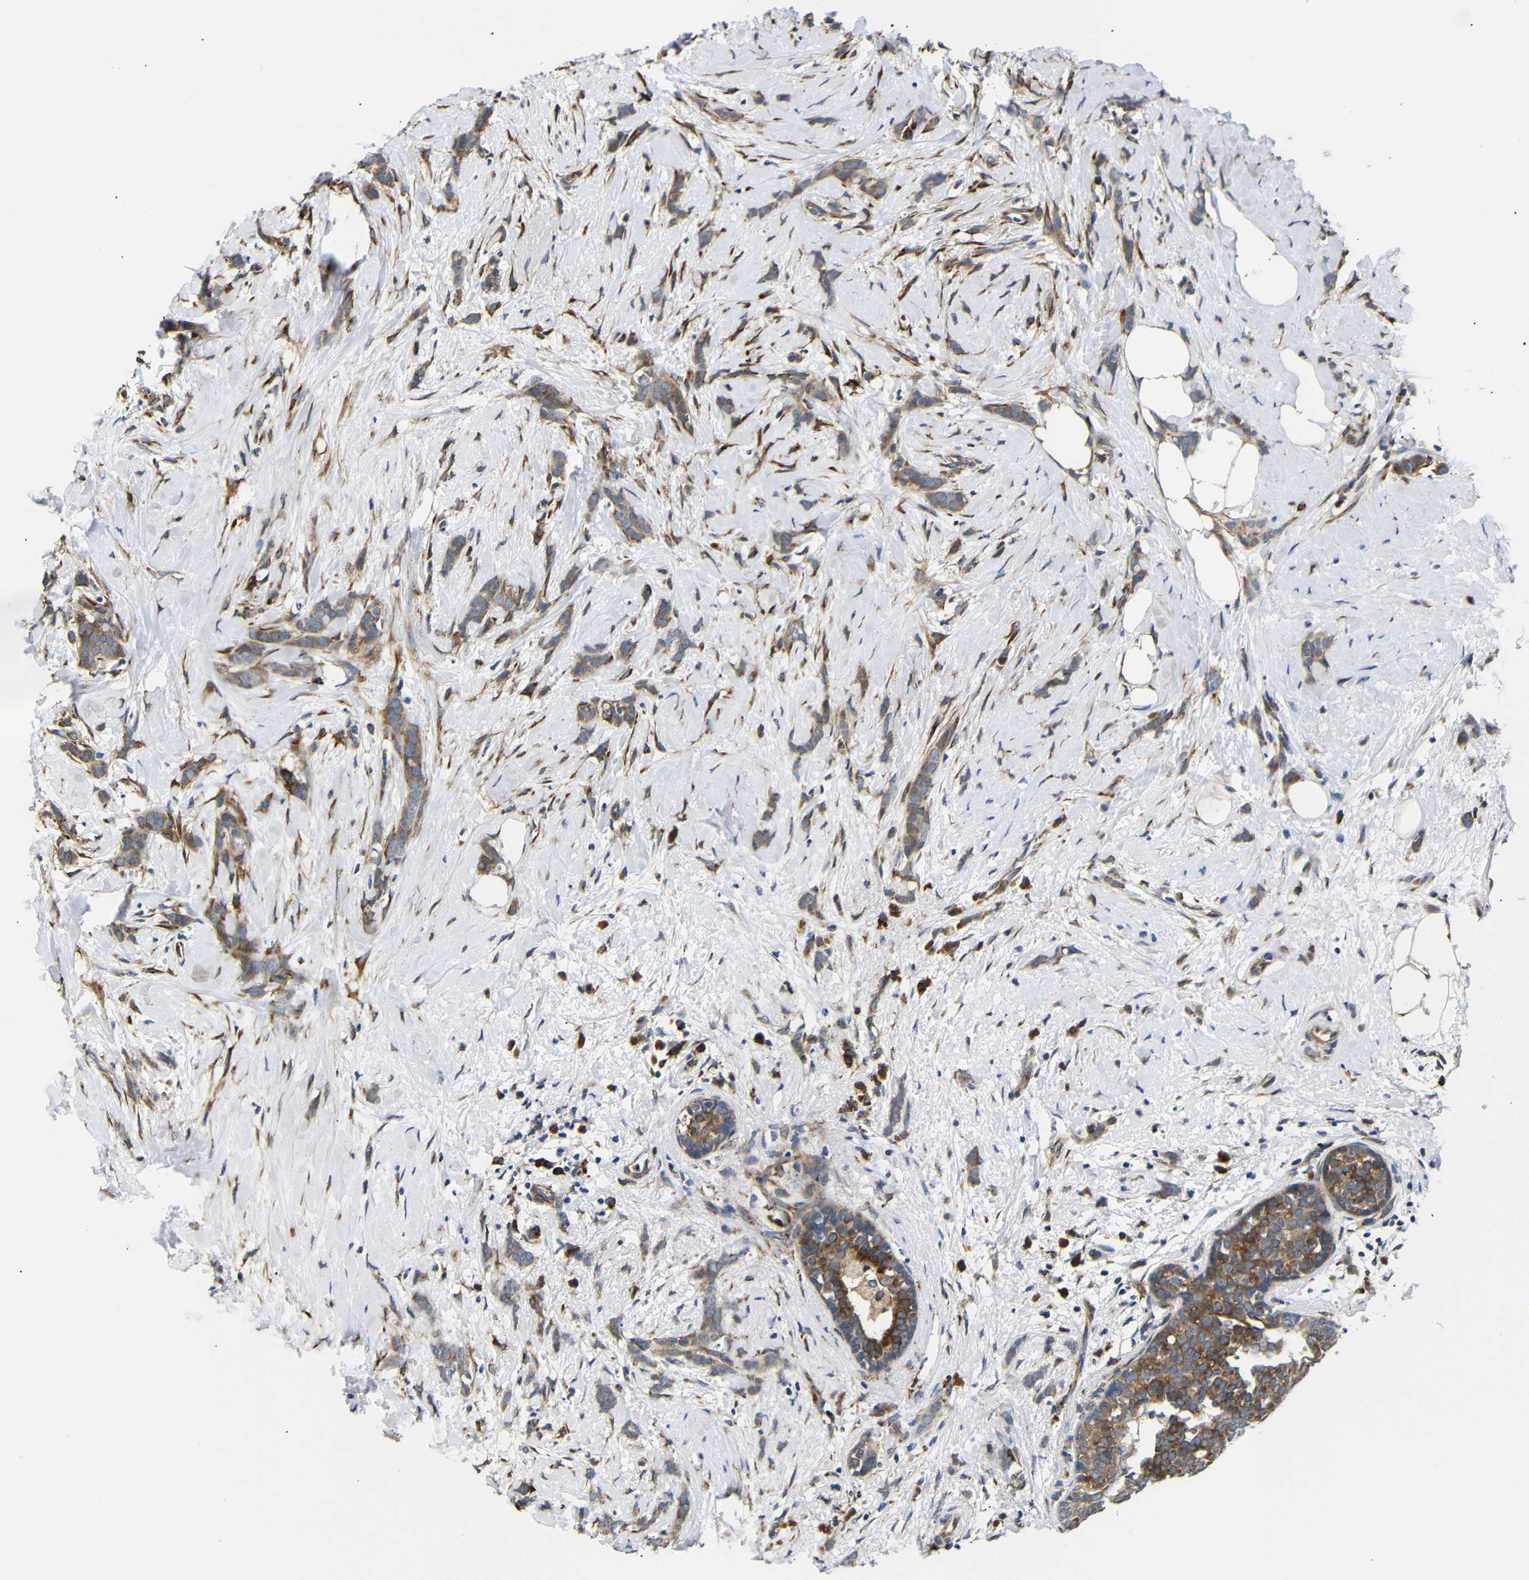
{"staining": {"intensity": "moderate", "quantity": ">75%", "location": "cytoplasmic/membranous"}, "tissue": "breast cancer", "cell_type": "Tumor cells", "image_type": "cancer", "snomed": [{"axis": "morphology", "description": "Lobular carcinoma, in situ"}, {"axis": "morphology", "description": "Lobular carcinoma"}, {"axis": "topography", "description": "Breast"}], "caption": "IHC (DAB (3,3'-diaminobenzidine)) staining of human lobular carcinoma in situ (breast) exhibits moderate cytoplasmic/membranous protein staining in approximately >75% of tumor cells. Nuclei are stained in blue.", "gene": "KANK4", "patient": {"sex": "female", "age": 41}}